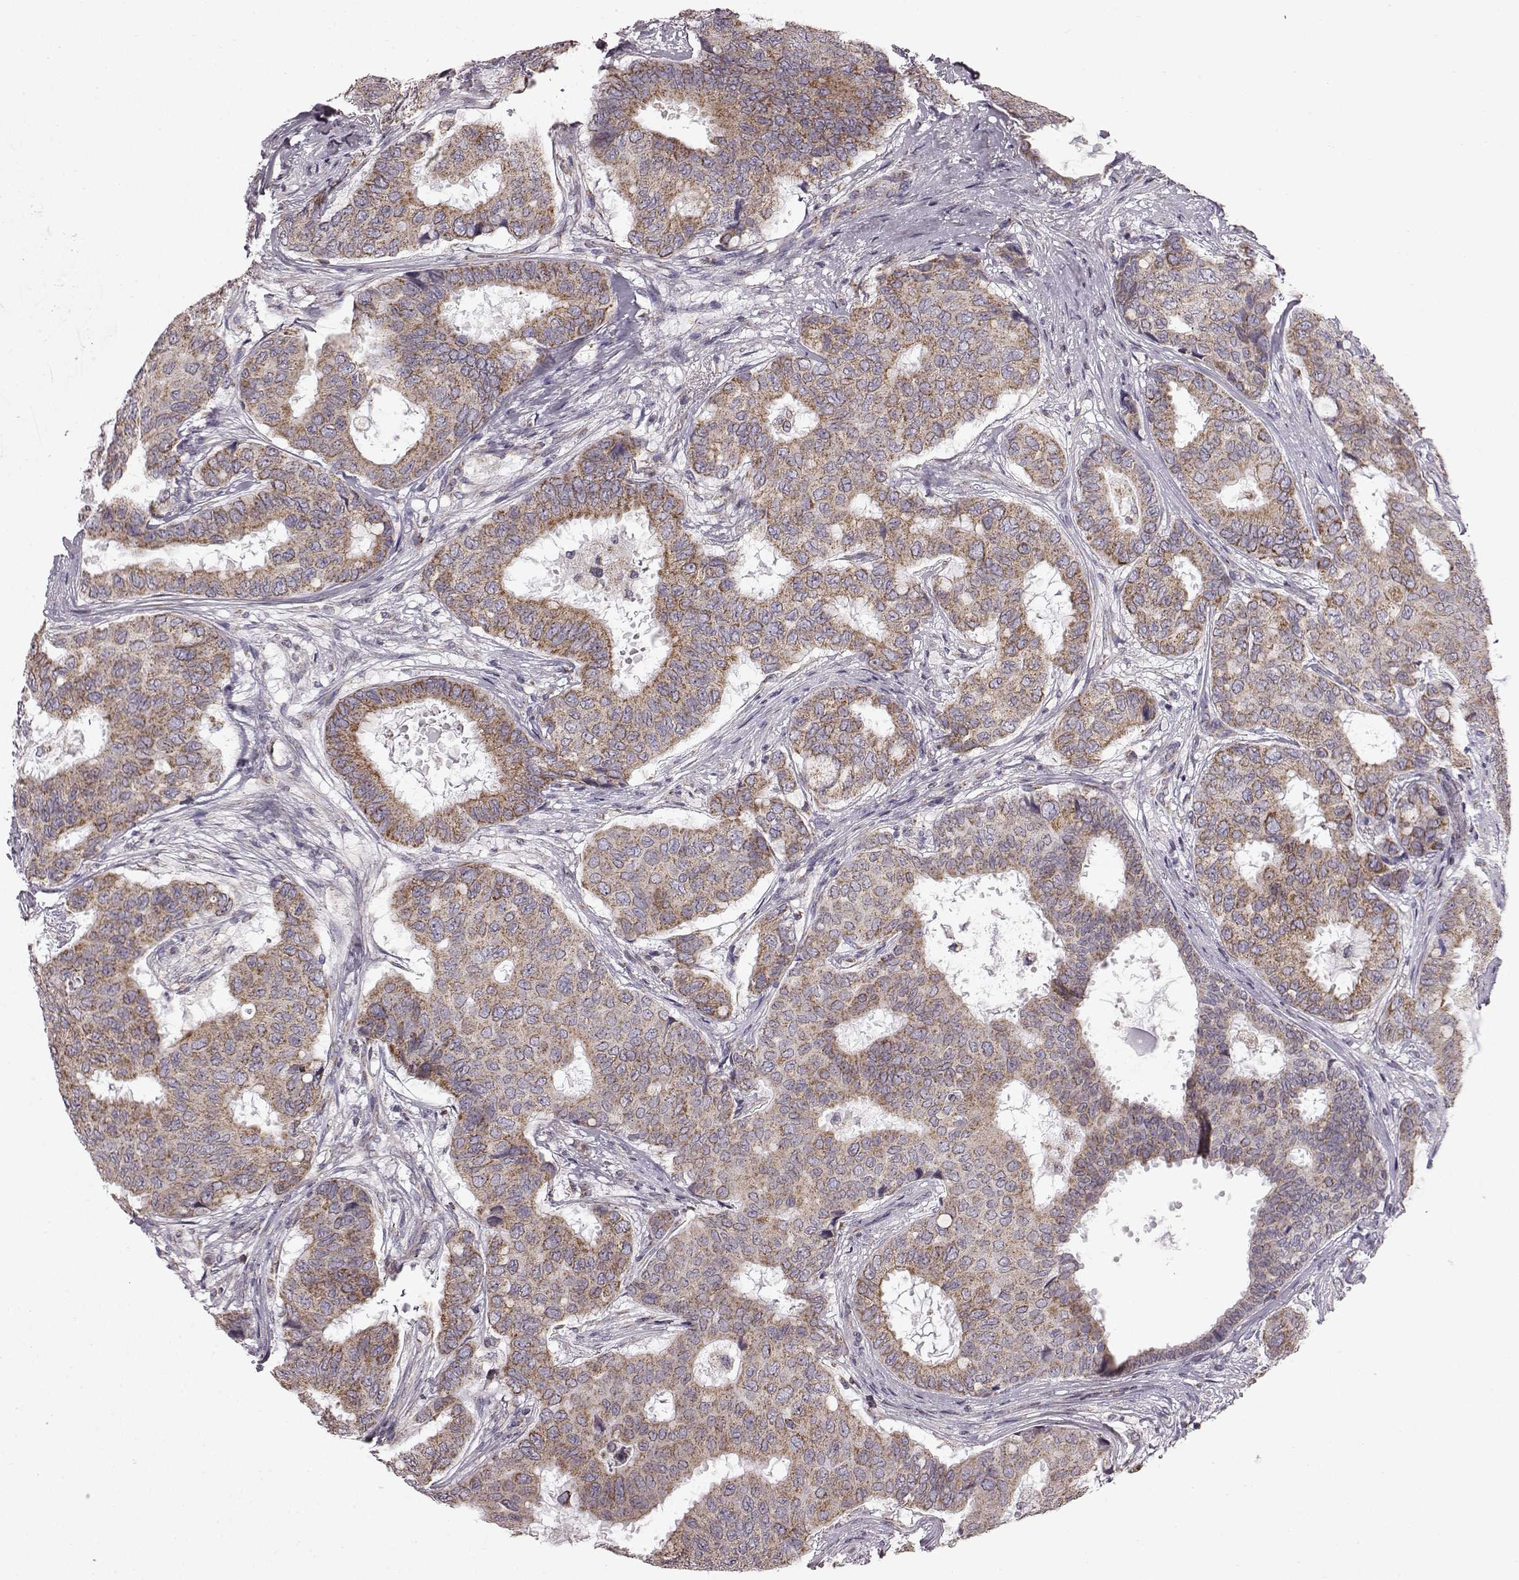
{"staining": {"intensity": "moderate", "quantity": ">75%", "location": "cytoplasmic/membranous"}, "tissue": "breast cancer", "cell_type": "Tumor cells", "image_type": "cancer", "snomed": [{"axis": "morphology", "description": "Duct carcinoma"}, {"axis": "topography", "description": "Breast"}], "caption": "An immunohistochemistry (IHC) histopathology image of neoplastic tissue is shown. Protein staining in brown highlights moderate cytoplasmic/membranous positivity in breast infiltrating ductal carcinoma within tumor cells.", "gene": "FAM8A1", "patient": {"sex": "female", "age": 75}}